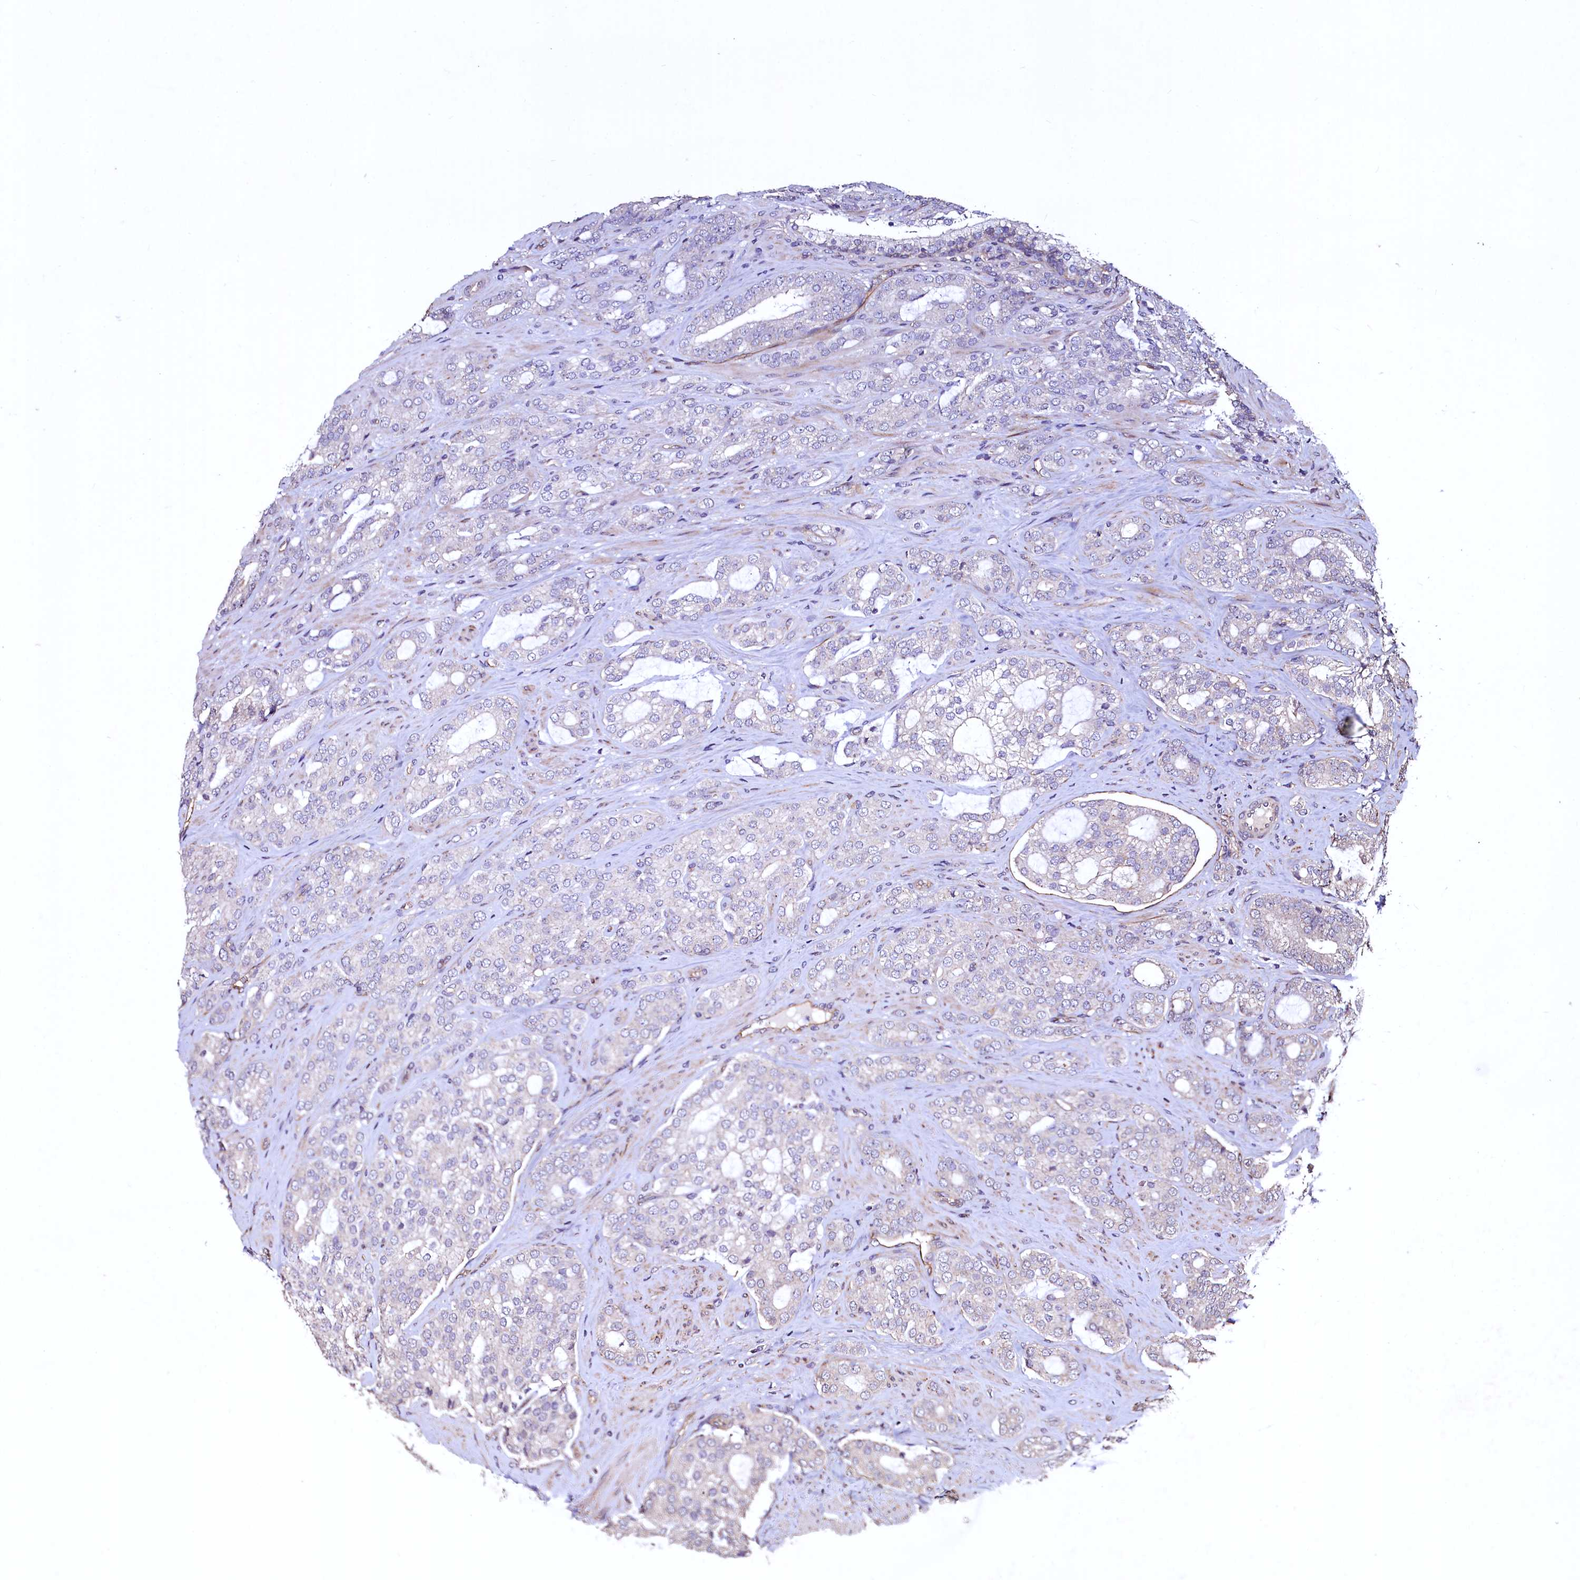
{"staining": {"intensity": "negative", "quantity": "none", "location": "none"}, "tissue": "prostate cancer", "cell_type": "Tumor cells", "image_type": "cancer", "snomed": [{"axis": "morphology", "description": "Adenocarcinoma, High grade"}, {"axis": "topography", "description": "Prostate"}], "caption": "Immunohistochemical staining of adenocarcinoma (high-grade) (prostate) exhibits no significant positivity in tumor cells.", "gene": "PALM", "patient": {"sex": "male", "age": 63}}